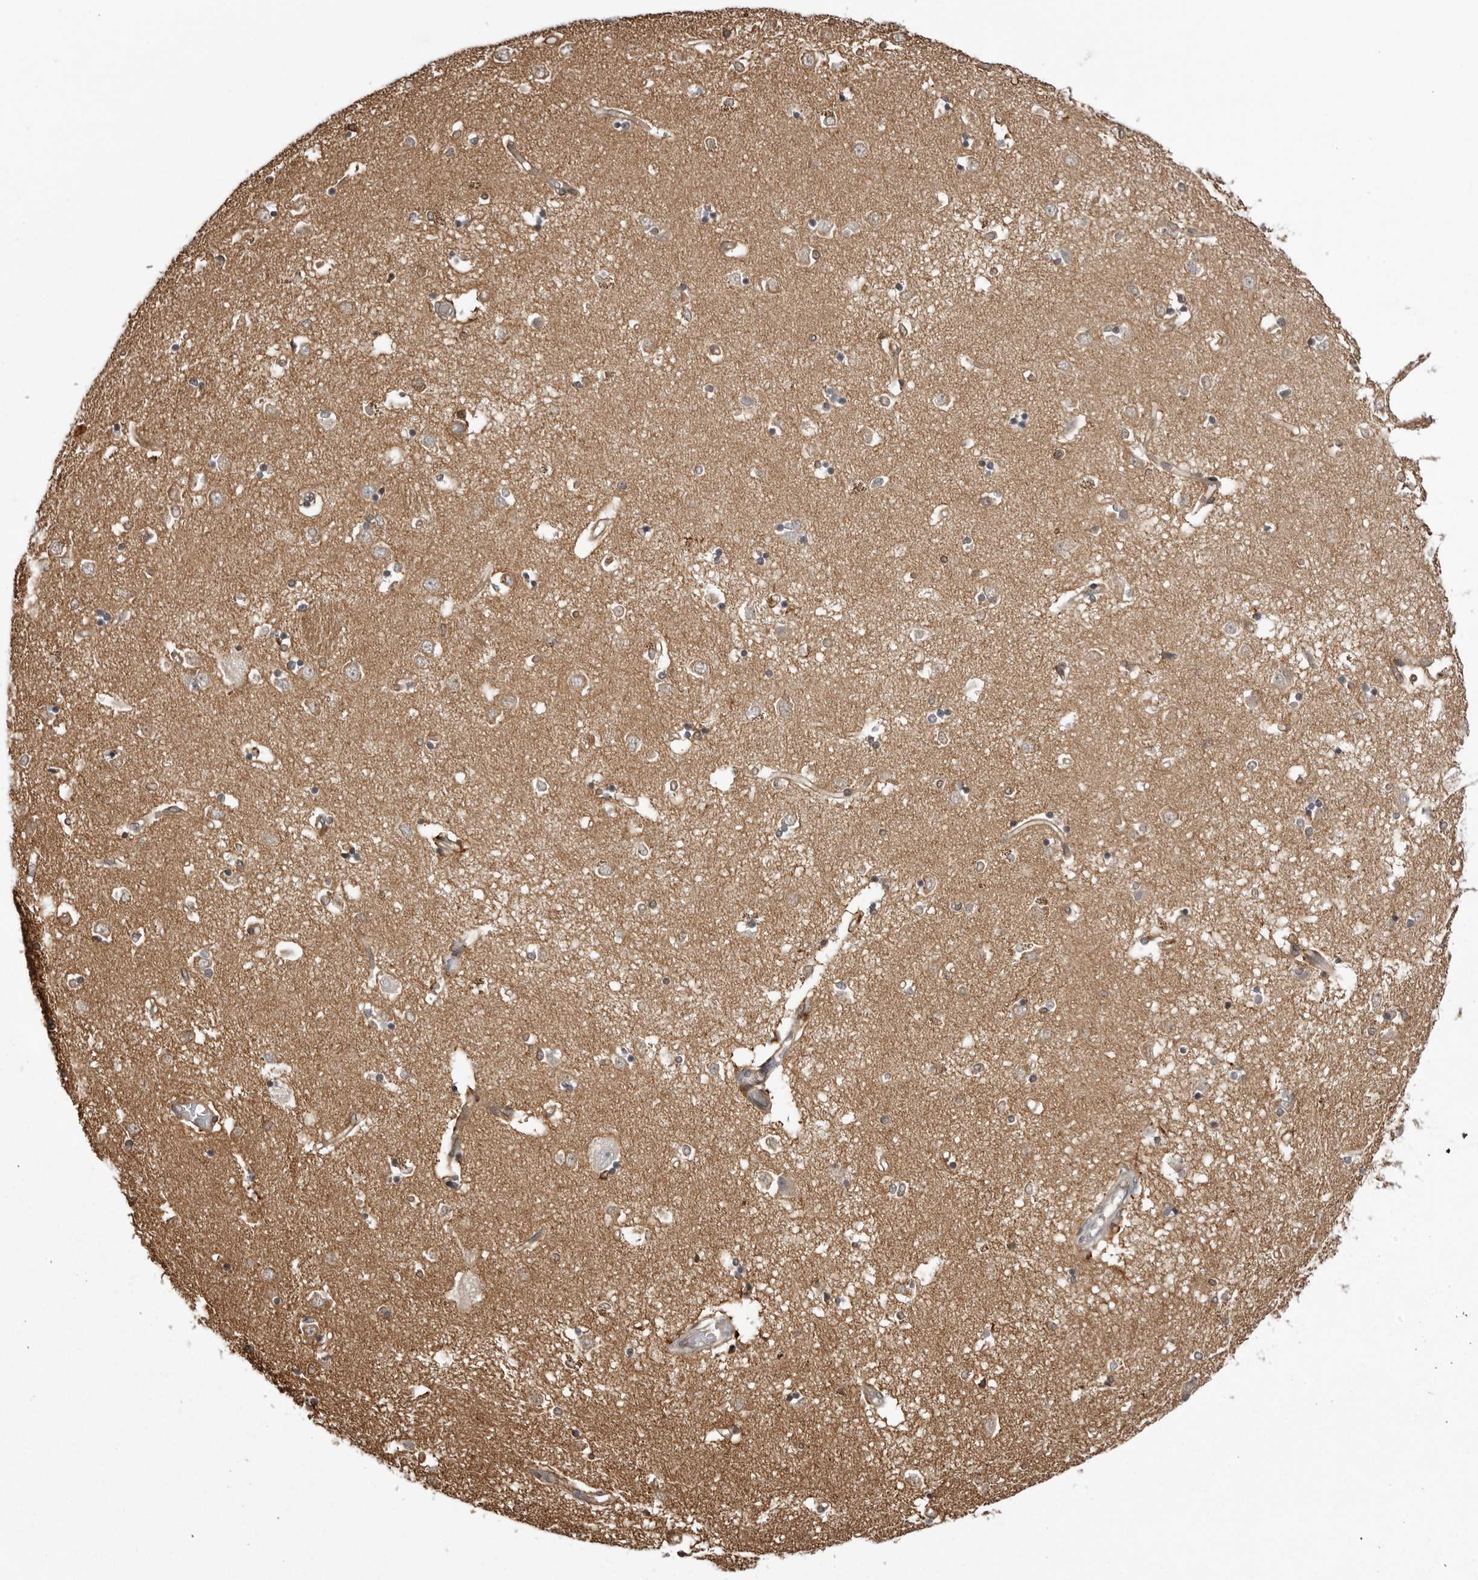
{"staining": {"intensity": "weak", "quantity": "25%-75%", "location": "cytoplasmic/membranous"}, "tissue": "caudate", "cell_type": "Glial cells", "image_type": "normal", "snomed": [{"axis": "morphology", "description": "Normal tissue, NOS"}, {"axis": "topography", "description": "Lateral ventricle wall"}], "caption": "Immunohistochemical staining of benign caudate reveals weak cytoplasmic/membranous protein staining in about 25%-75% of glial cells. The staining was performed using DAB (3,3'-diaminobenzidine) to visualize the protein expression in brown, while the nuclei were stained in blue with hematoxylin (Magnification: 20x).", "gene": "ARL5A", "patient": {"sex": "male", "age": 45}}